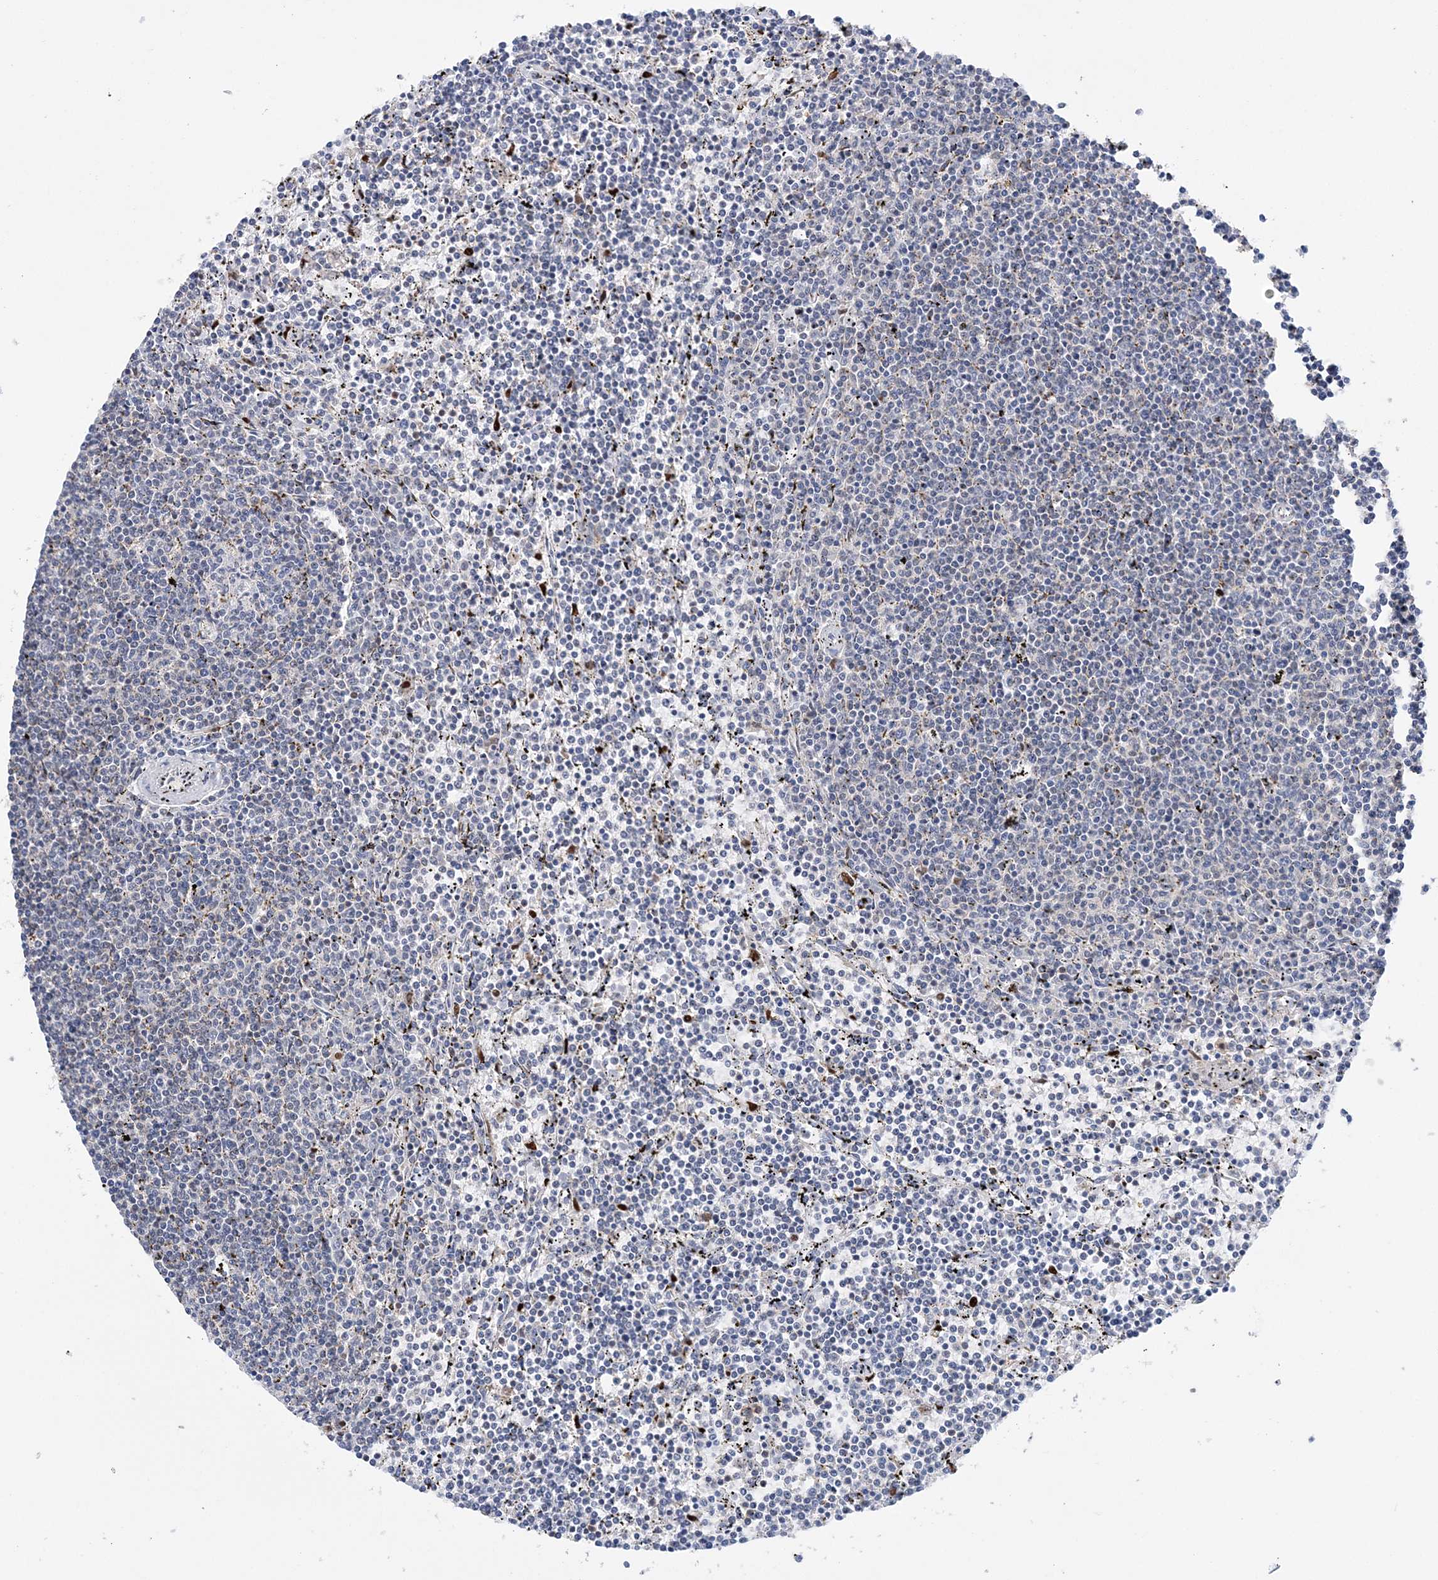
{"staining": {"intensity": "negative", "quantity": "none", "location": "none"}, "tissue": "lymphoma", "cell_type": "Tumor cells", "image_type": "cancer", "snomed": [{"axis": "morphology", "description": "Malignant lymphoma, non-Hodgkin's type, Low grade"}, {"axis": "topography", "description": "Spleen"}], "caption": "High power microscopy photomicrograph of an immunohistochemistry image of lymphoma, revealing no significant positivity in tumor cells.", "gene": "NIT2", "patient": {"sex": "female", "age": 50}}